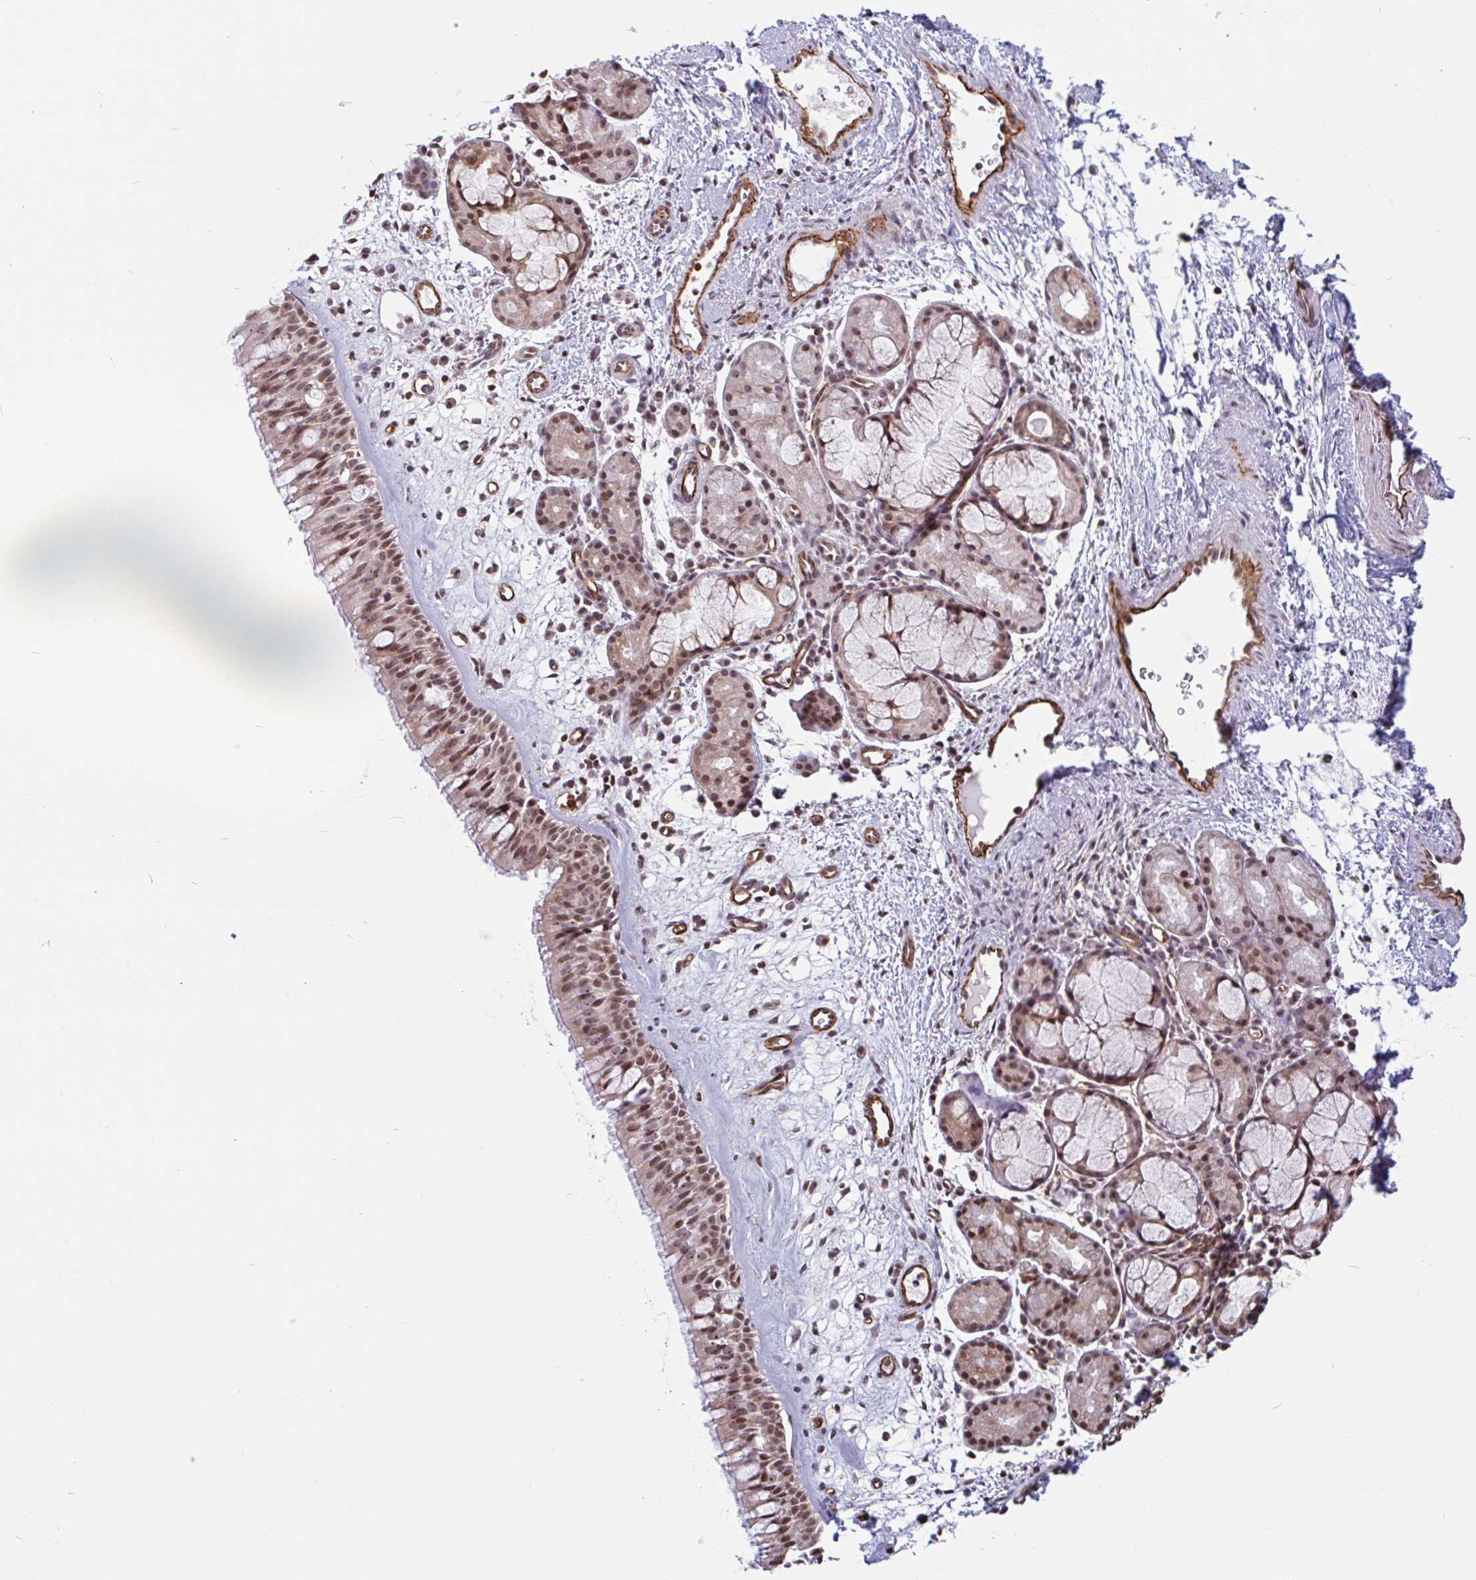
{"staining": {"intensity": "moderate", "quantity": ">75%", "location": "nuclear"}, "tissue": "nasopharynx", "cell_type": "Respiratory epithelial cells", "image_type": "normal", "snomed": [{"axis": "morphology", "description": "Normal tissue, NOS"}, {"axis": "topography", "description": "Nasopharynx"}], "caption": "A brown stain highlights moderate nuclear expression of a protein in respiratory epithelial cells of normal nasopharynx.", "gene": "ZNF689", "patient": {"sex": "male", "age": 65}}